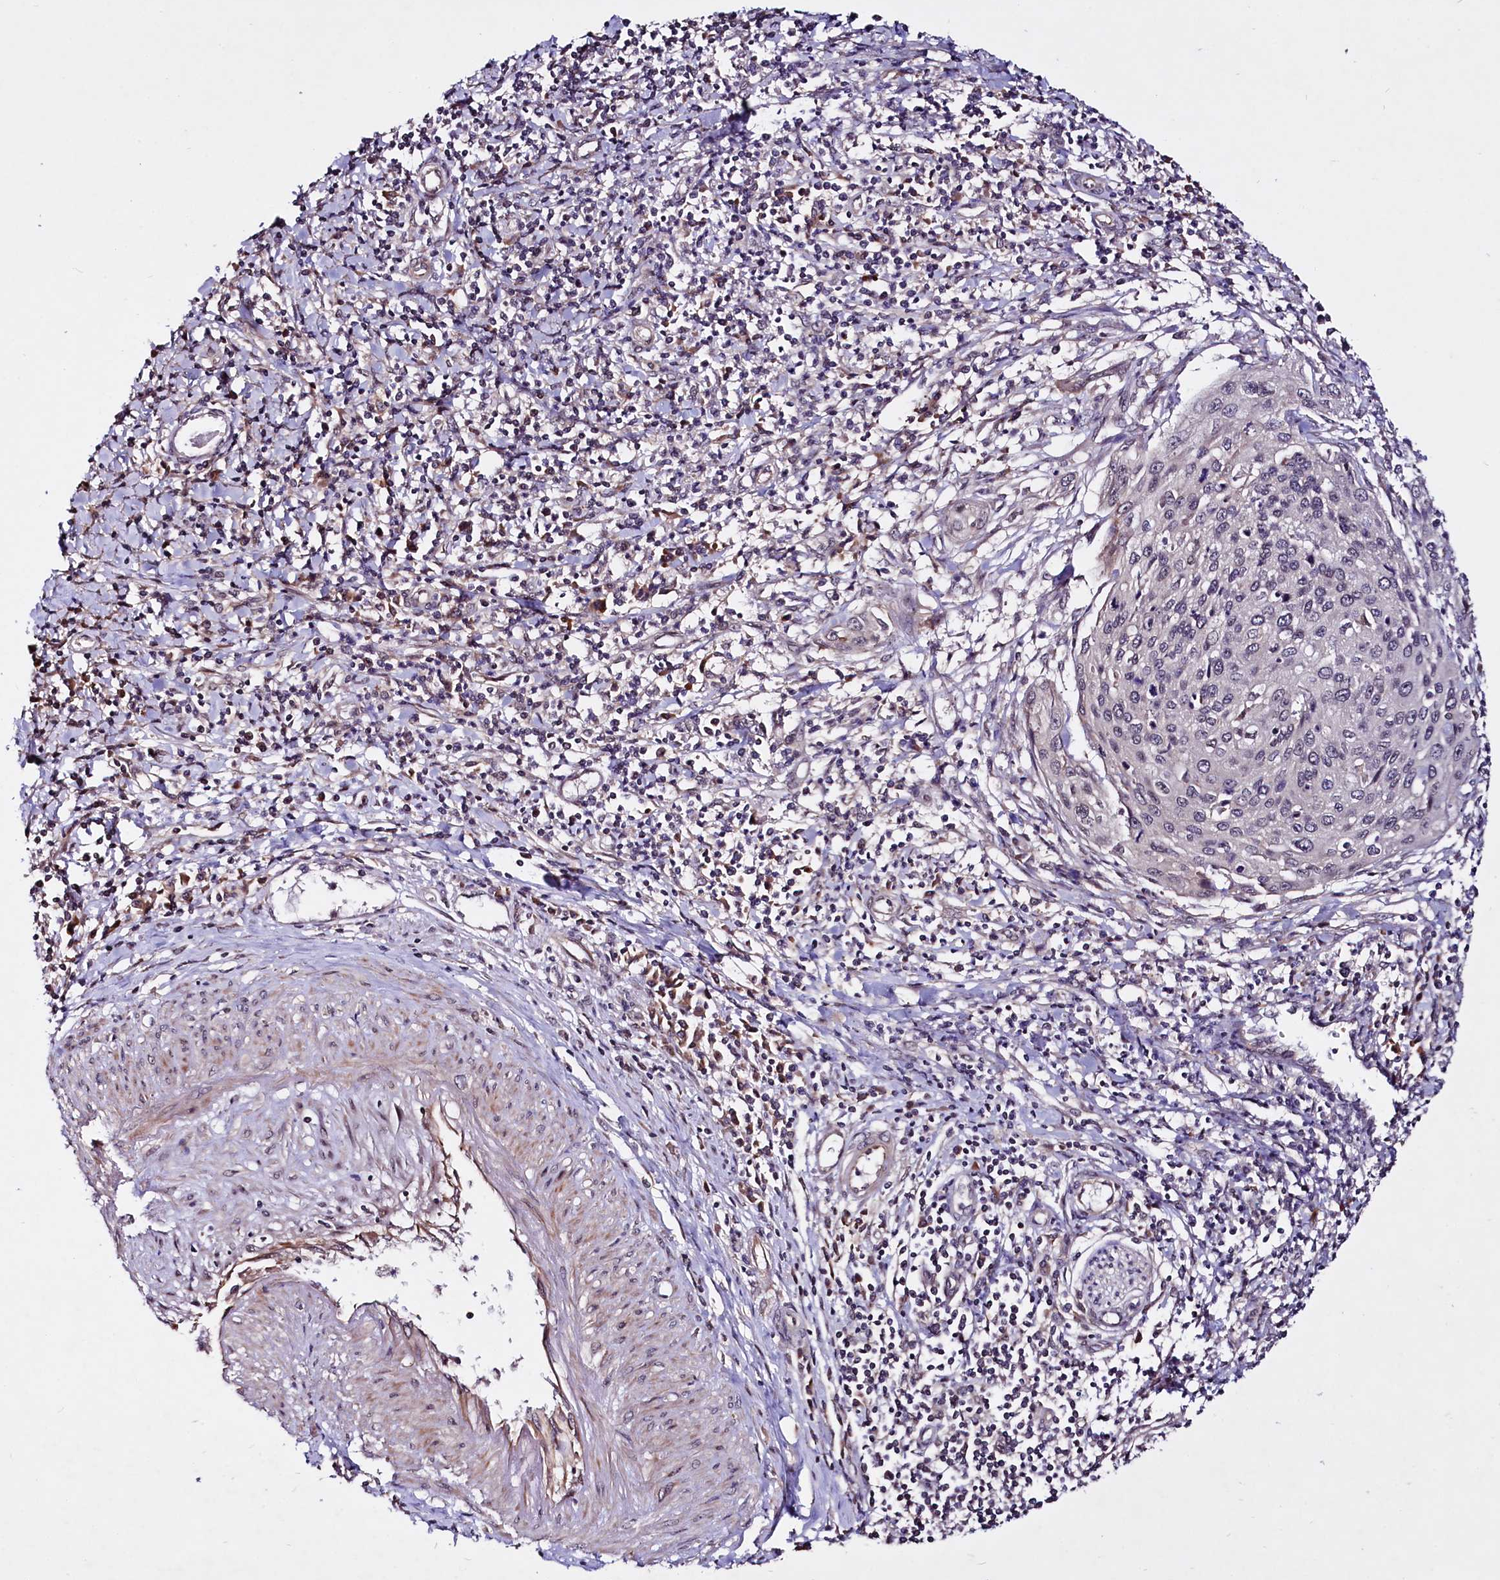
{"staining": {"intensity": "negative", "quantity": "none", "location": "none"}, "tissue": "cervical cancer", "cell_type": "Tumor cells", "image_type": "cancer", "snomed": [{"axis": "morphology", "description": "Squamous cell carcinoma, NOS"}, {"axis": "topography", "description": "Cervix"}], "caption": "Immunohistochemistry (IHC) of cervical cancer (squamous cell carcinoma) reveals no positivity in tumor cells.", "gene": "UBE3A", "patient": {"sex": "female", "age": 32}}